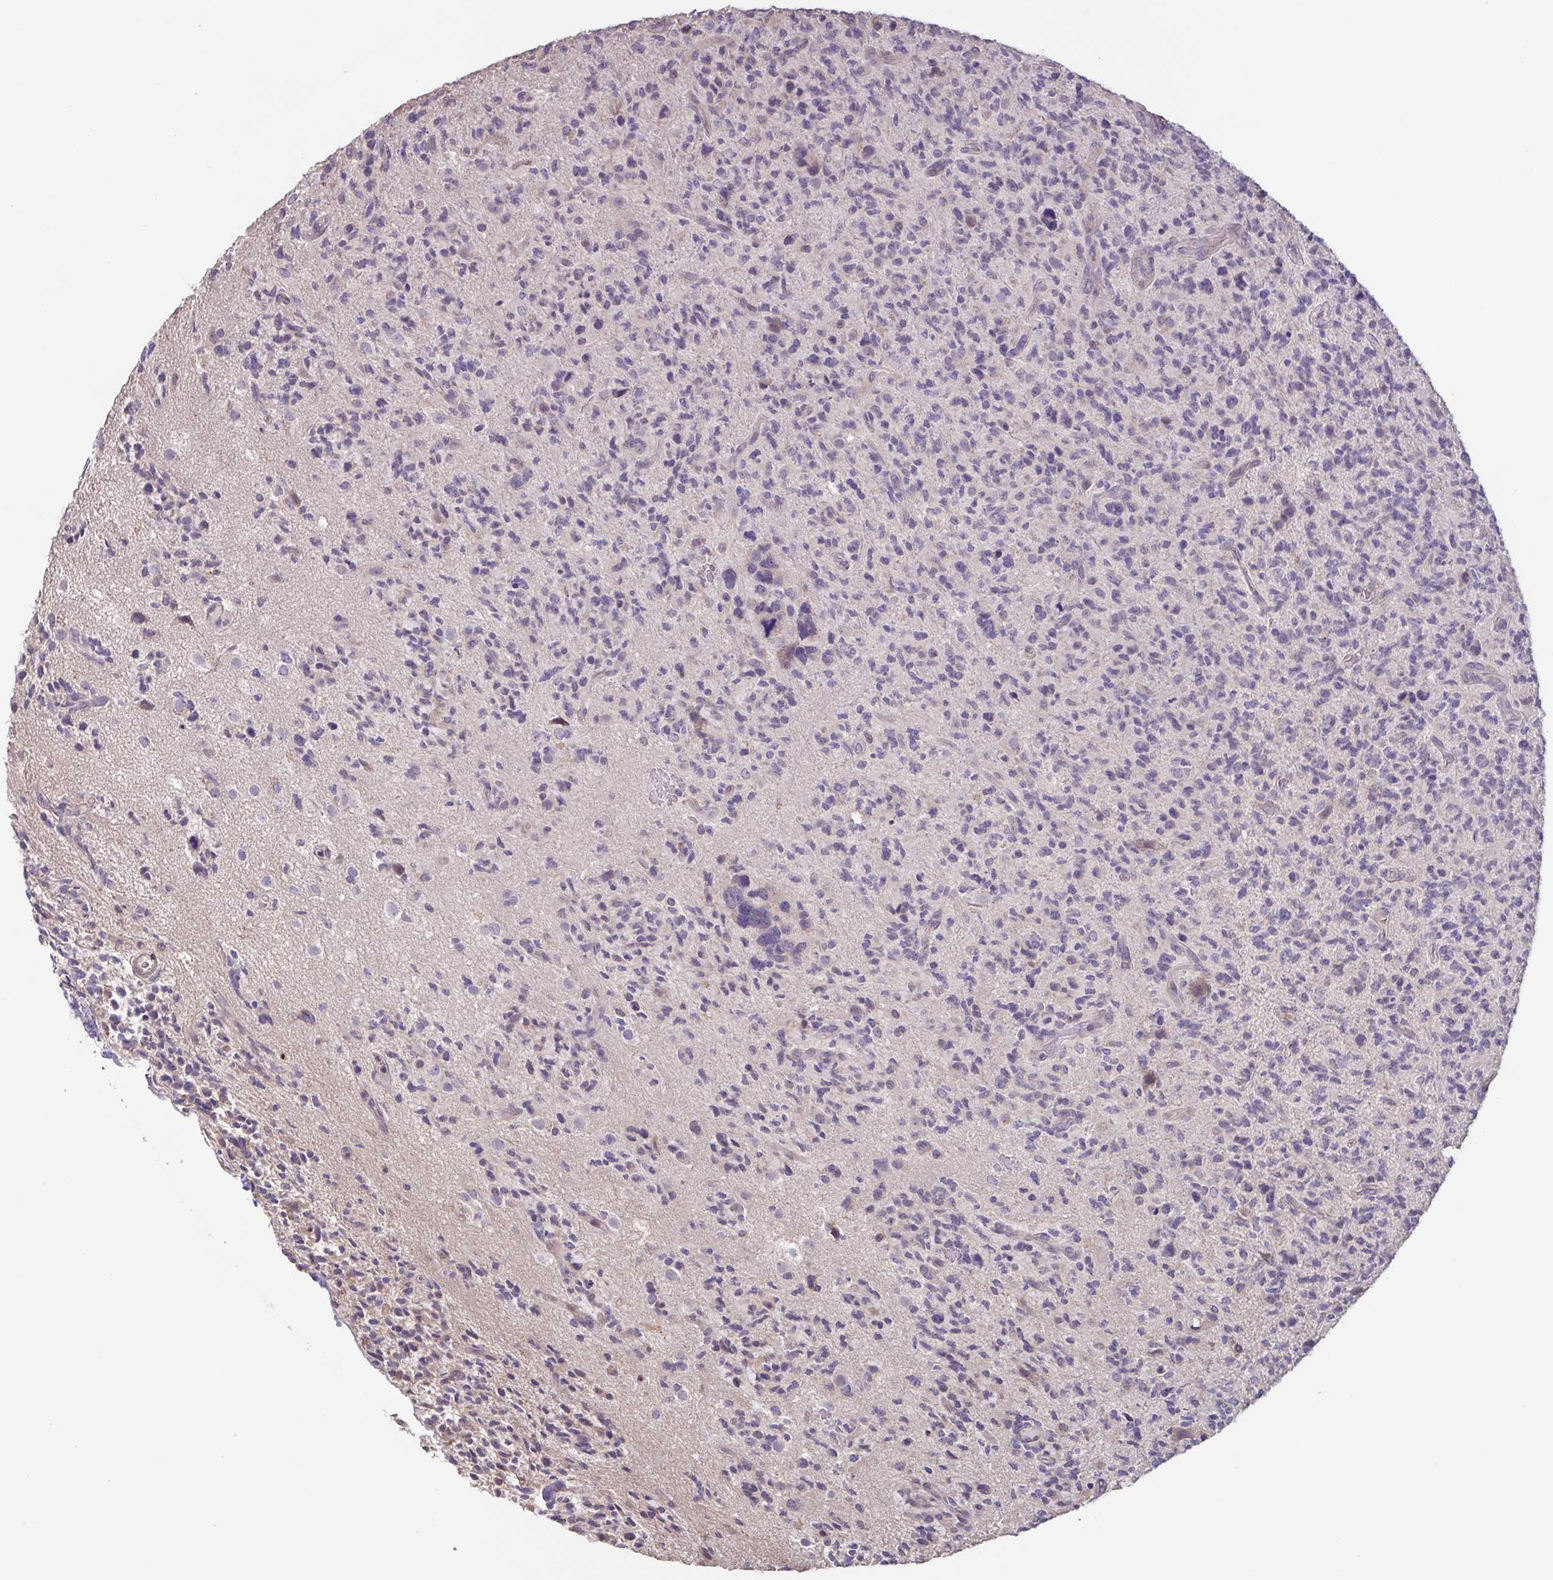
{"staining": {"intensity": "negative", "quantity": "none", "location": "none"}, "tissue": "glioma", "cell_type": "Tumor cells", "image_type": "cancer", "snomed": [{"axis": "morphology", "description": "Glioma, malignant, High grade"}, {"axis": "topography", "description": "Brain"}], "caption": "This is a micrograph of immunohistochemistry staining of glioma, which shows no positivity in tumor cells.", "gene": "ACTRT2", "patient": {"sex": "female", "age": 71}}